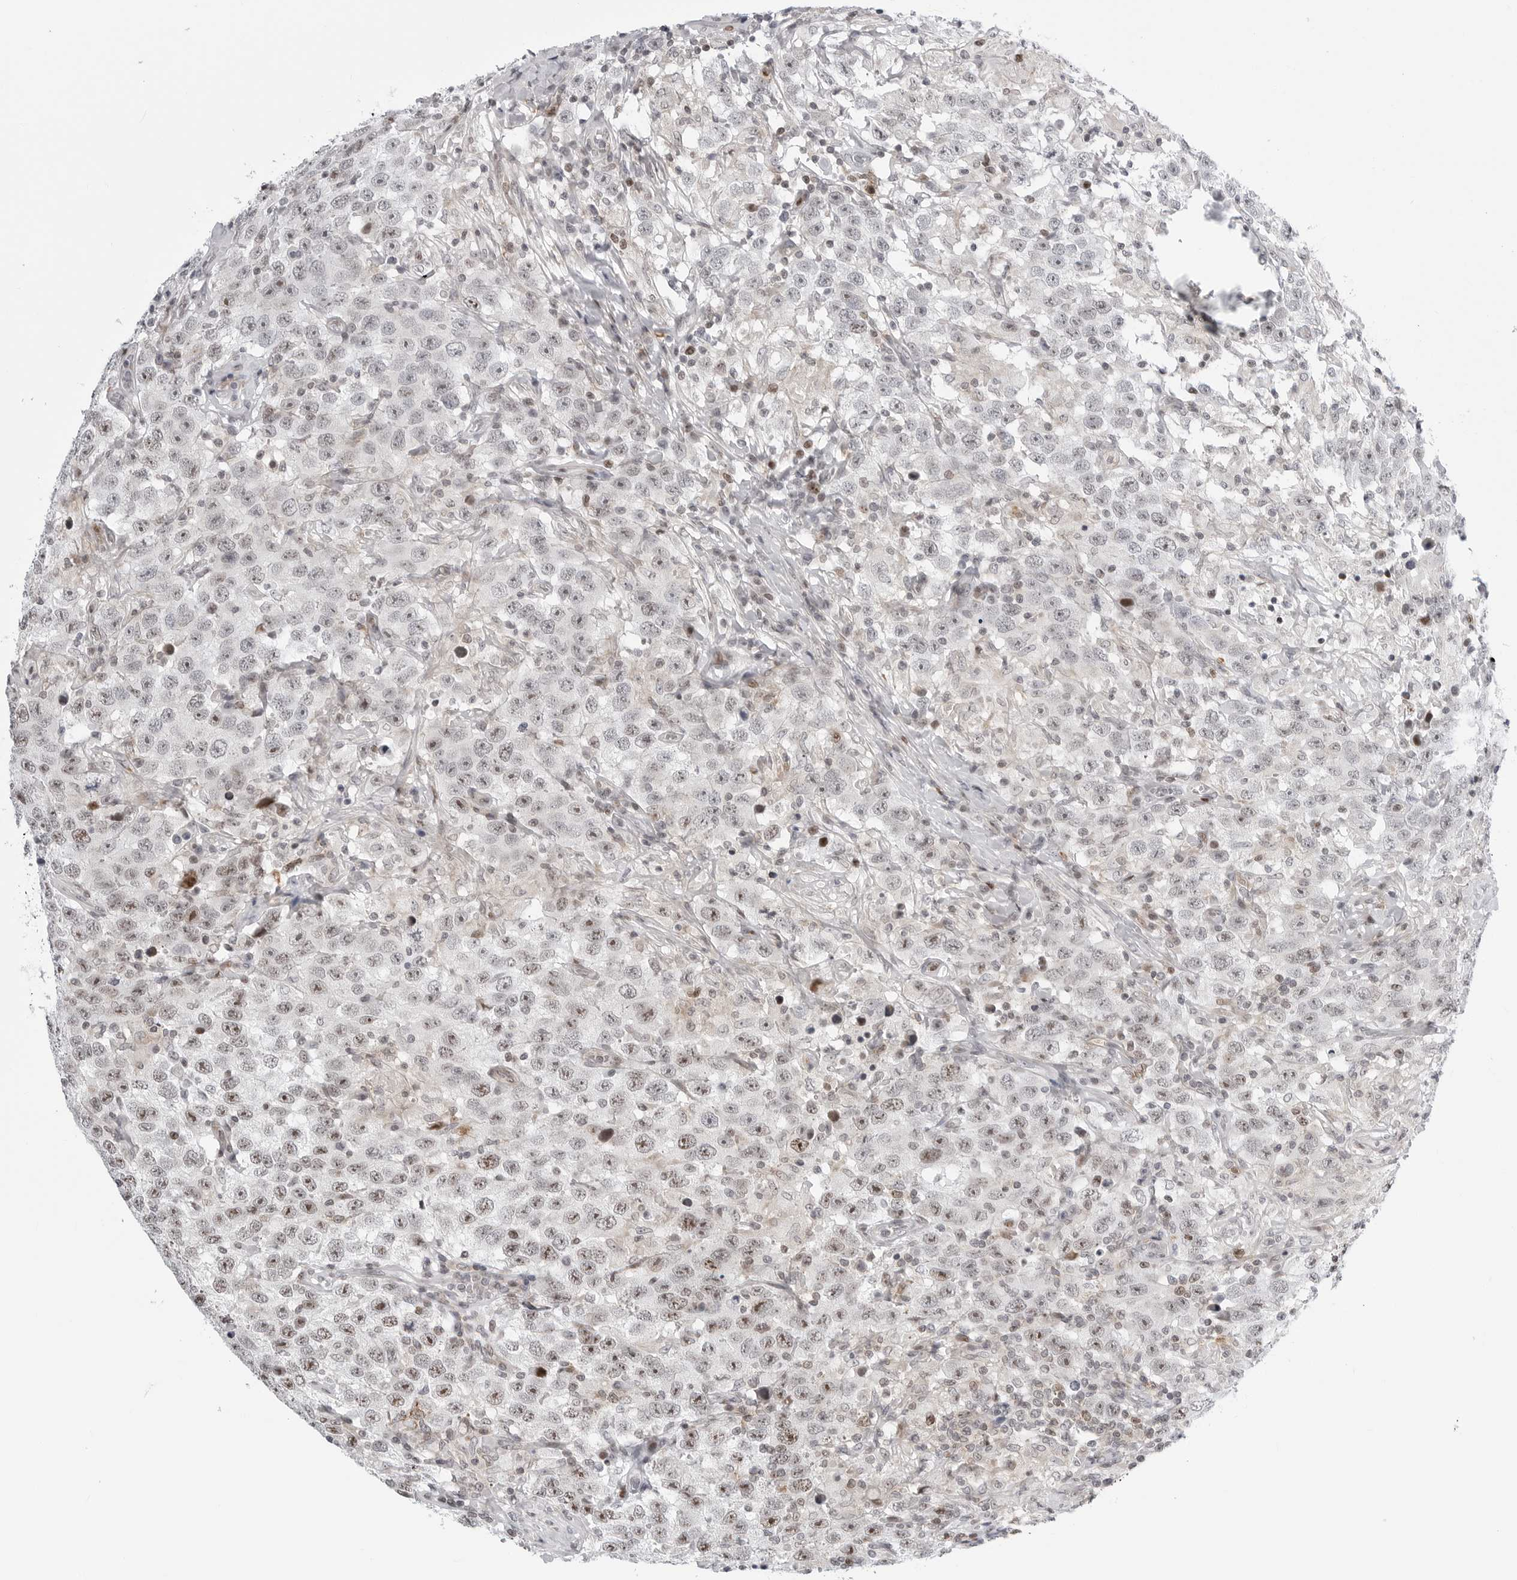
{"staining": {"intensity": "moderate", "quantity": "25%-75%", "location": "nuclear"}, "tissue": "testis cancer", "cell_type": "Tumor cells", "image_type": "cancer", "snomed": [{"axis": "morphology", "description": "Seminoma, NOS"}, {"axis": "topography", "description": "Testis"}], "caption": "Immunohistochemical staining of human testis cancer demonstrates medium levels of moderate nuclear staining in approximately 25%-75% of tumor cells.", "gene": "FAM135B", "patient": {"sex": "male", "age": 41}}